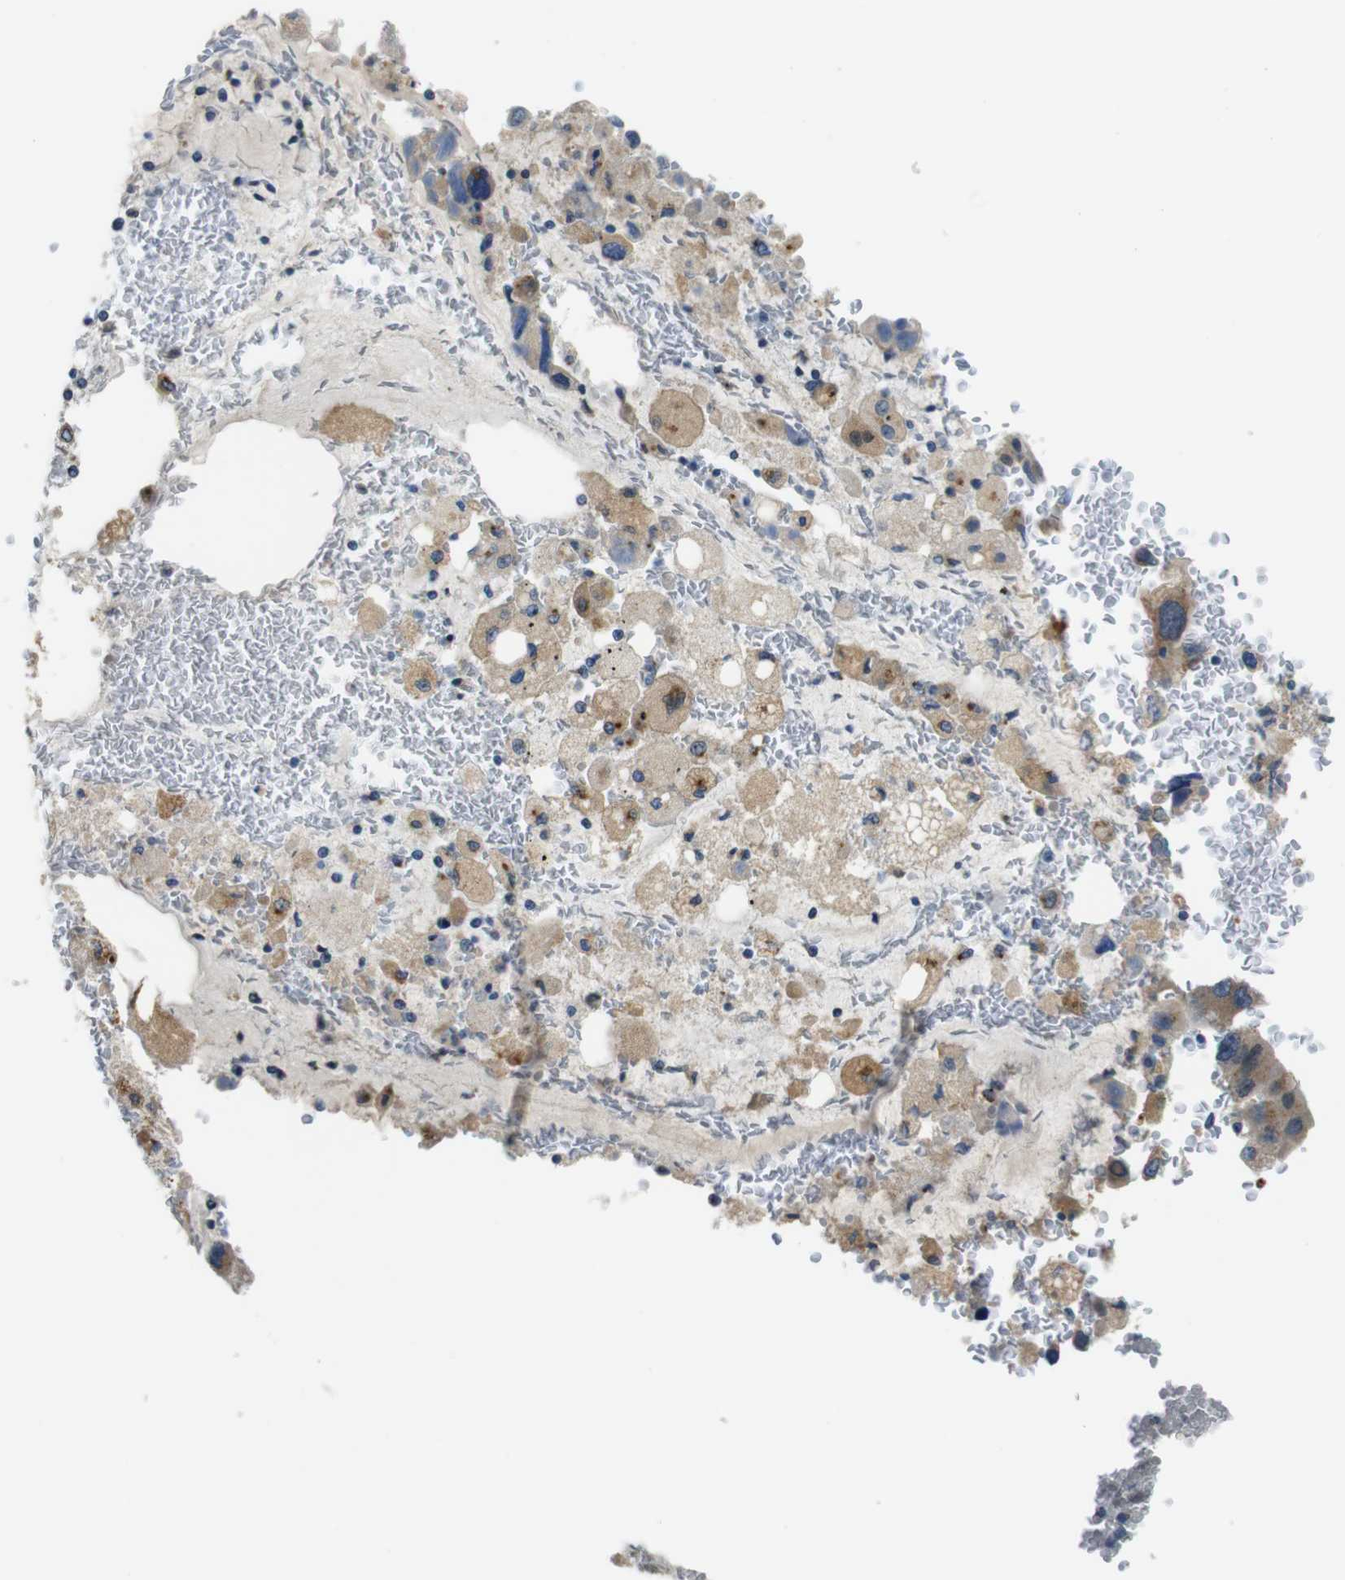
{"staining": {"intensity": "moderate", "quantity": ">75%", "location": "cytoplasmic/membranous"}, "tissue": "bronchus", "cell_type": "Respiratory epithelial cells", "image_type": "normal", "snomed": [{"axis": "morphology", "description": "Normal tissue, NOS"}, {"axis": "morphology", "description": "Adenocarcinoma, NOS"}, {"axis": "morphology", "description": "Adenocarcinoma, metastatic, NOS"}, {"axis": "topography", "description": "Lymph node"}, {"axis": "topography", "description": "Bronchus"}, {"axis": "topography", "description": "Lung"}], "caption": "Bronchus stained for a protein shows moderate cytoplasmic/membranous positivity in respiratory epithelial cells. Using DAB (3,3'-diaminobenzidine) (brown) and hematoxylin (blue) stains, captured at high magnification using brightfield microscopy.", "gene": "RAB6A", "patient": {"sex": "female", "age": 54}}